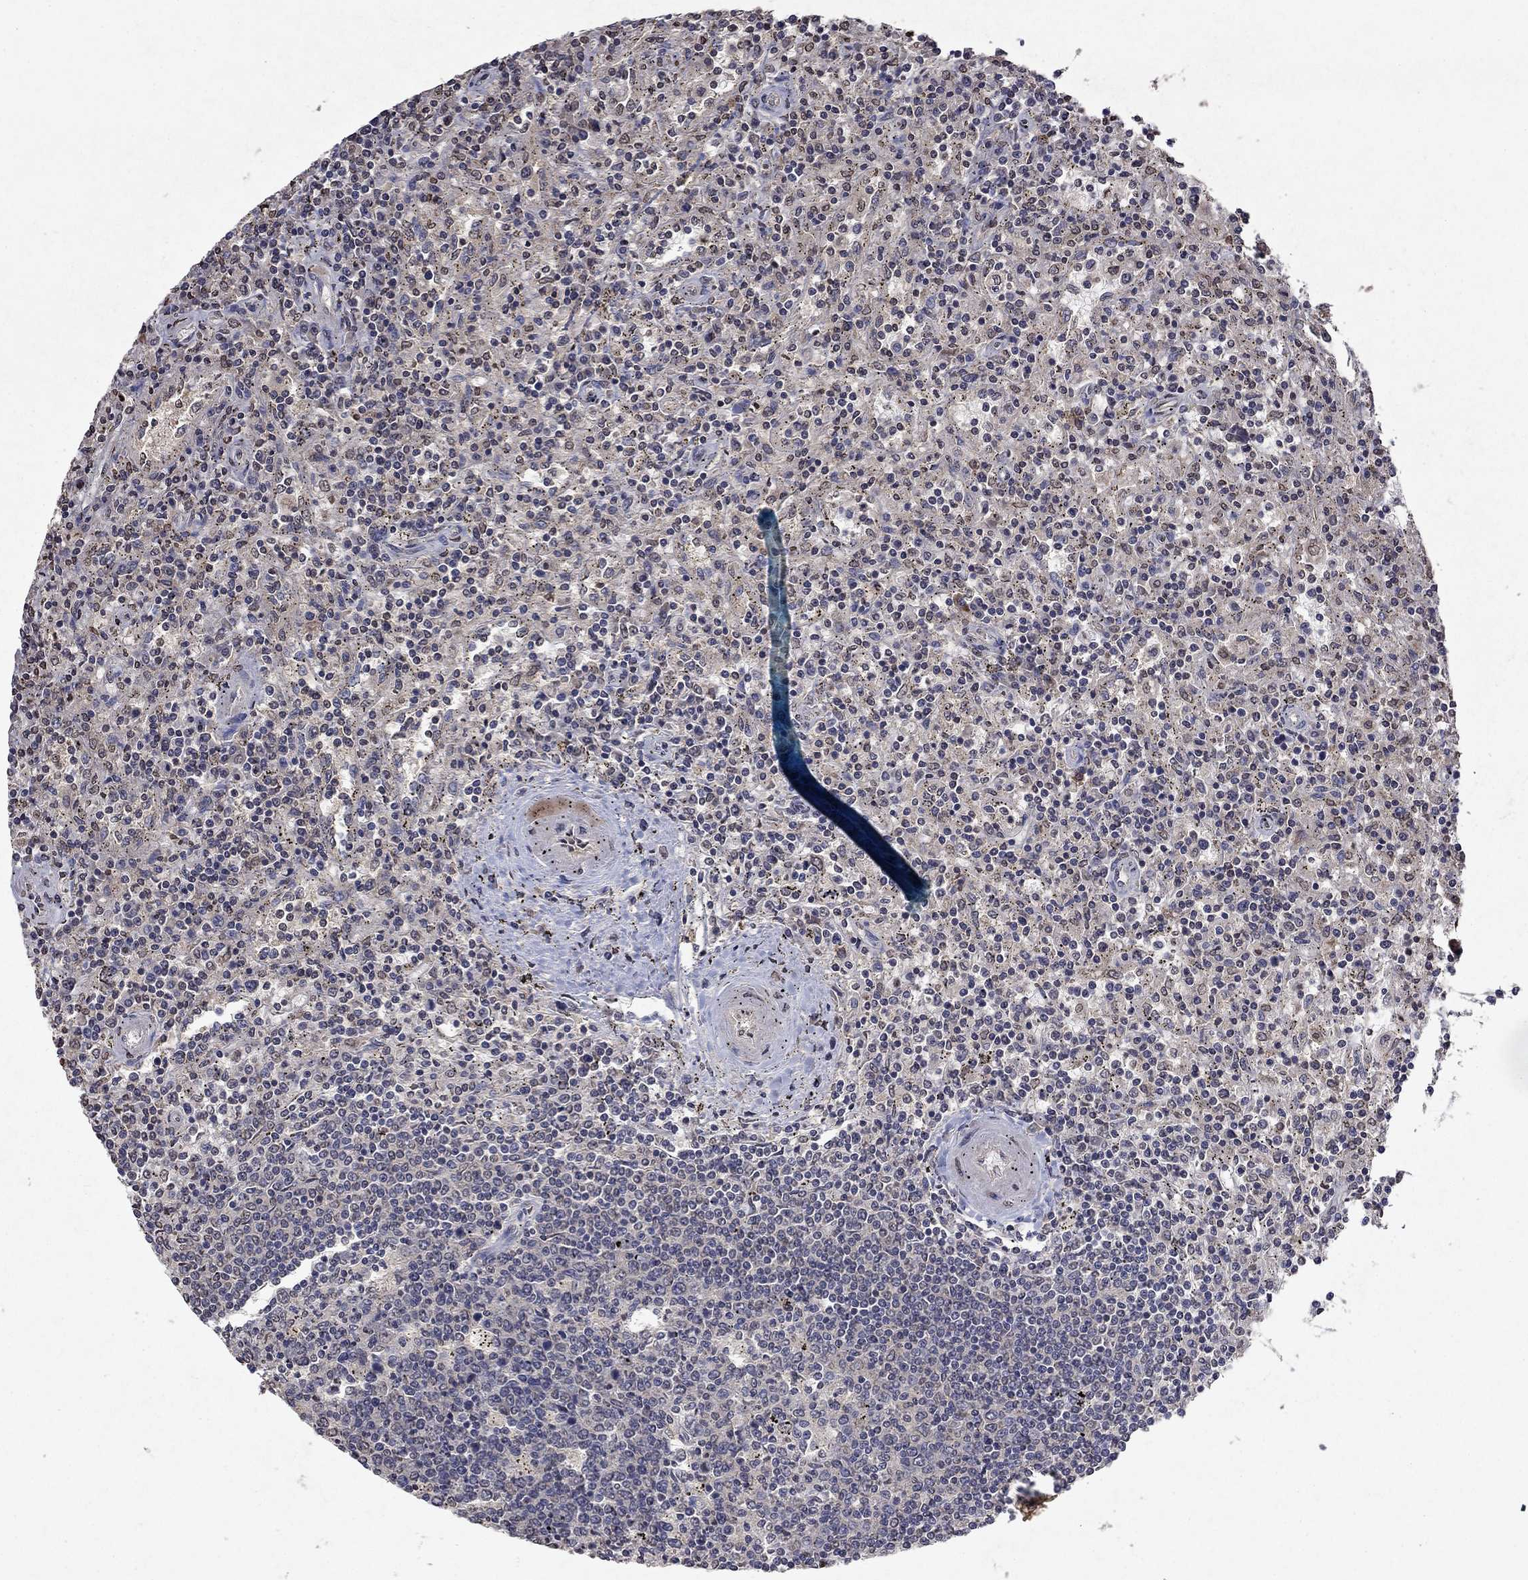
{"staining": {"intensity": "negative", "quantity": "none", "location": "none"}, "tissue": "lymphoma", "cell_type": "Tumor cells", "image_type": "cancer", "snomed": [{"axis": "morphology", "description": "Malignant lymphoma, non-Hodgkin's type, Low grade"}, {"axis": "topography", "description": "Spleen"}], "caption": "A high-resolution image shows immunohistochemistry staining of lymphoma, which displays no significant expression in tumor cells.", "gene": "TTC38", "patient": {"sex": "male", "age": 62}}